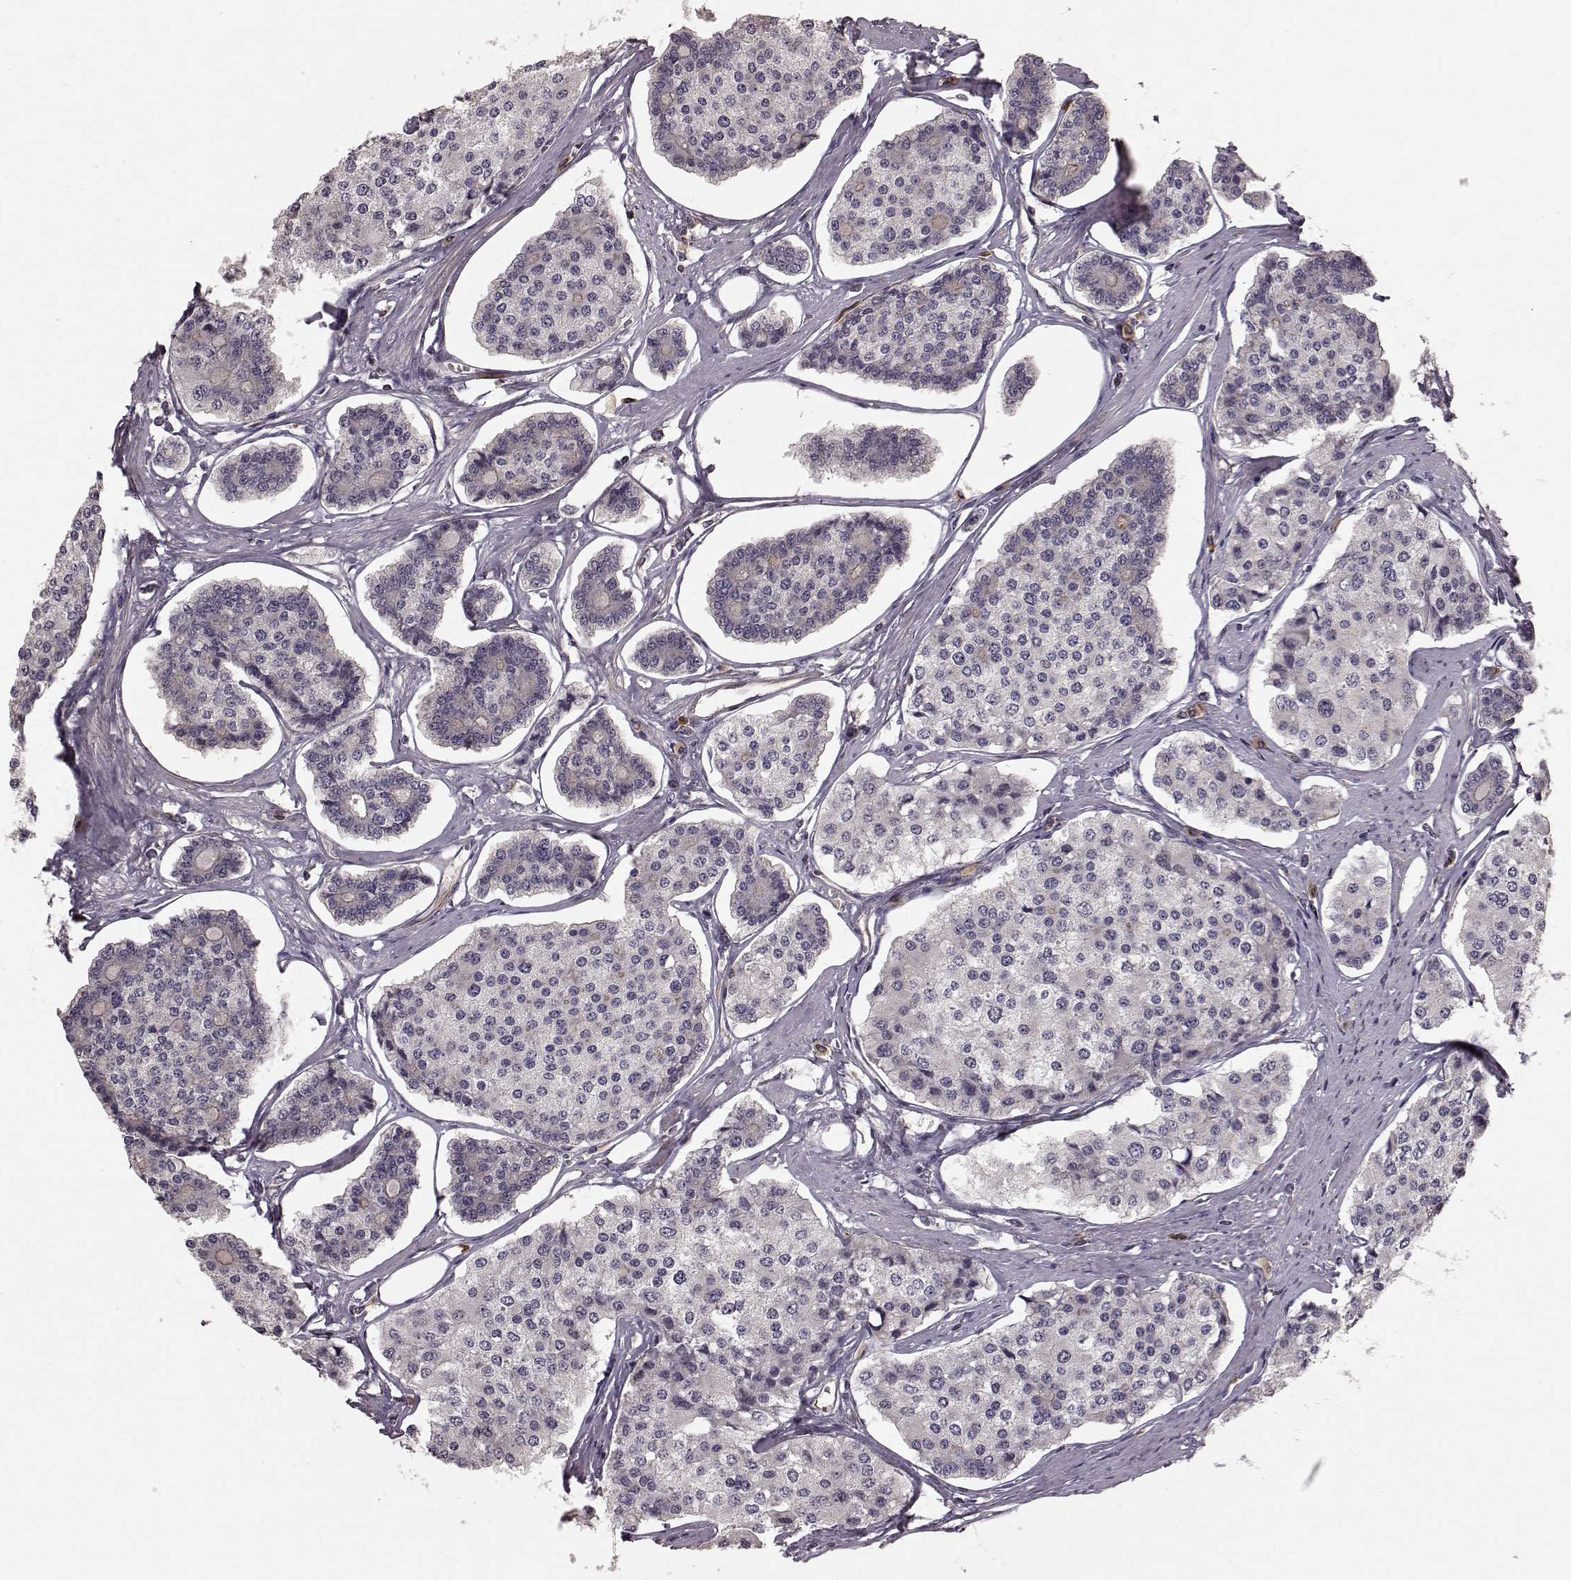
{"staining": {"intensity": "negative", "quantity": "none", "location": "none"}, "tissue": "carcinoid", "cell_type": "Tumor cells", "image_type": "cancer", "snomed": [{"axis": "morphology", "description": "Carcinoid, malignant, NOS"}, {"axis": "topography", "description": "Small intestine"}], "caption": "Immunohistochemistry (IHC) histopathology image of neoplastic tissue: carcinoid stained with DAB demonstrates no significant protein expression in tumor cells.", "gene": "SLC22A18", "patient": {"sex": "female", "age": 65}}